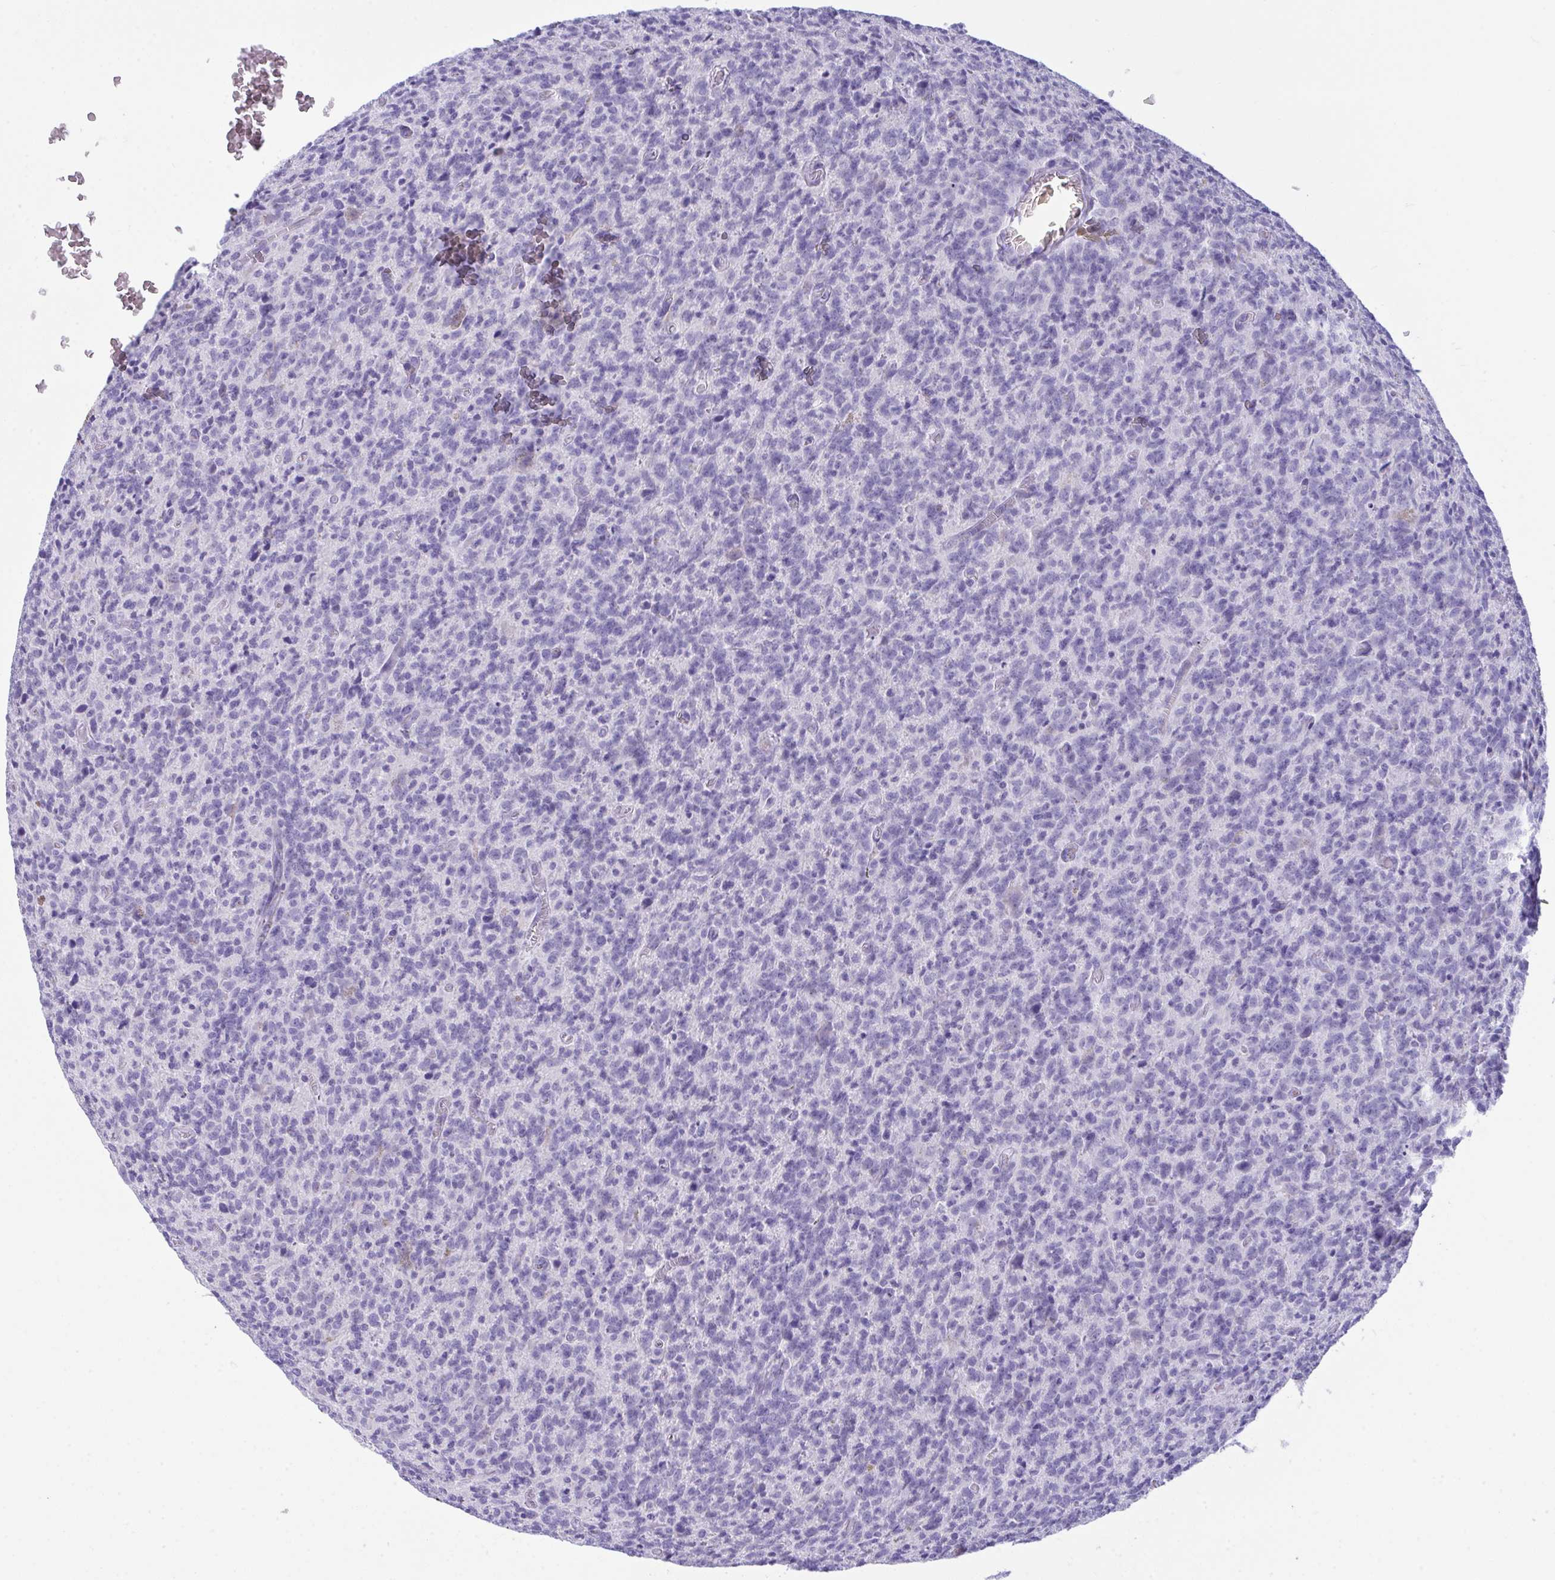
{"staining": {"intensity": "negative", "quantity": "none", "location": "none"}, "tissue": "glioma", "cell_type": "Tumor cells", "image_type": "cancer", "snomed": [{"axis": "morphology", "description": "Glioma, malignant, High grade"}, {"axis": "topography", "description": "Brain"}], "caption": "A micrograph of malignant glioma (high-grade) stained for a protein reveals no brown staining in tumor cells.", "gene": "GLB1L2", "patient": {"sex": "male", "age": 76}}